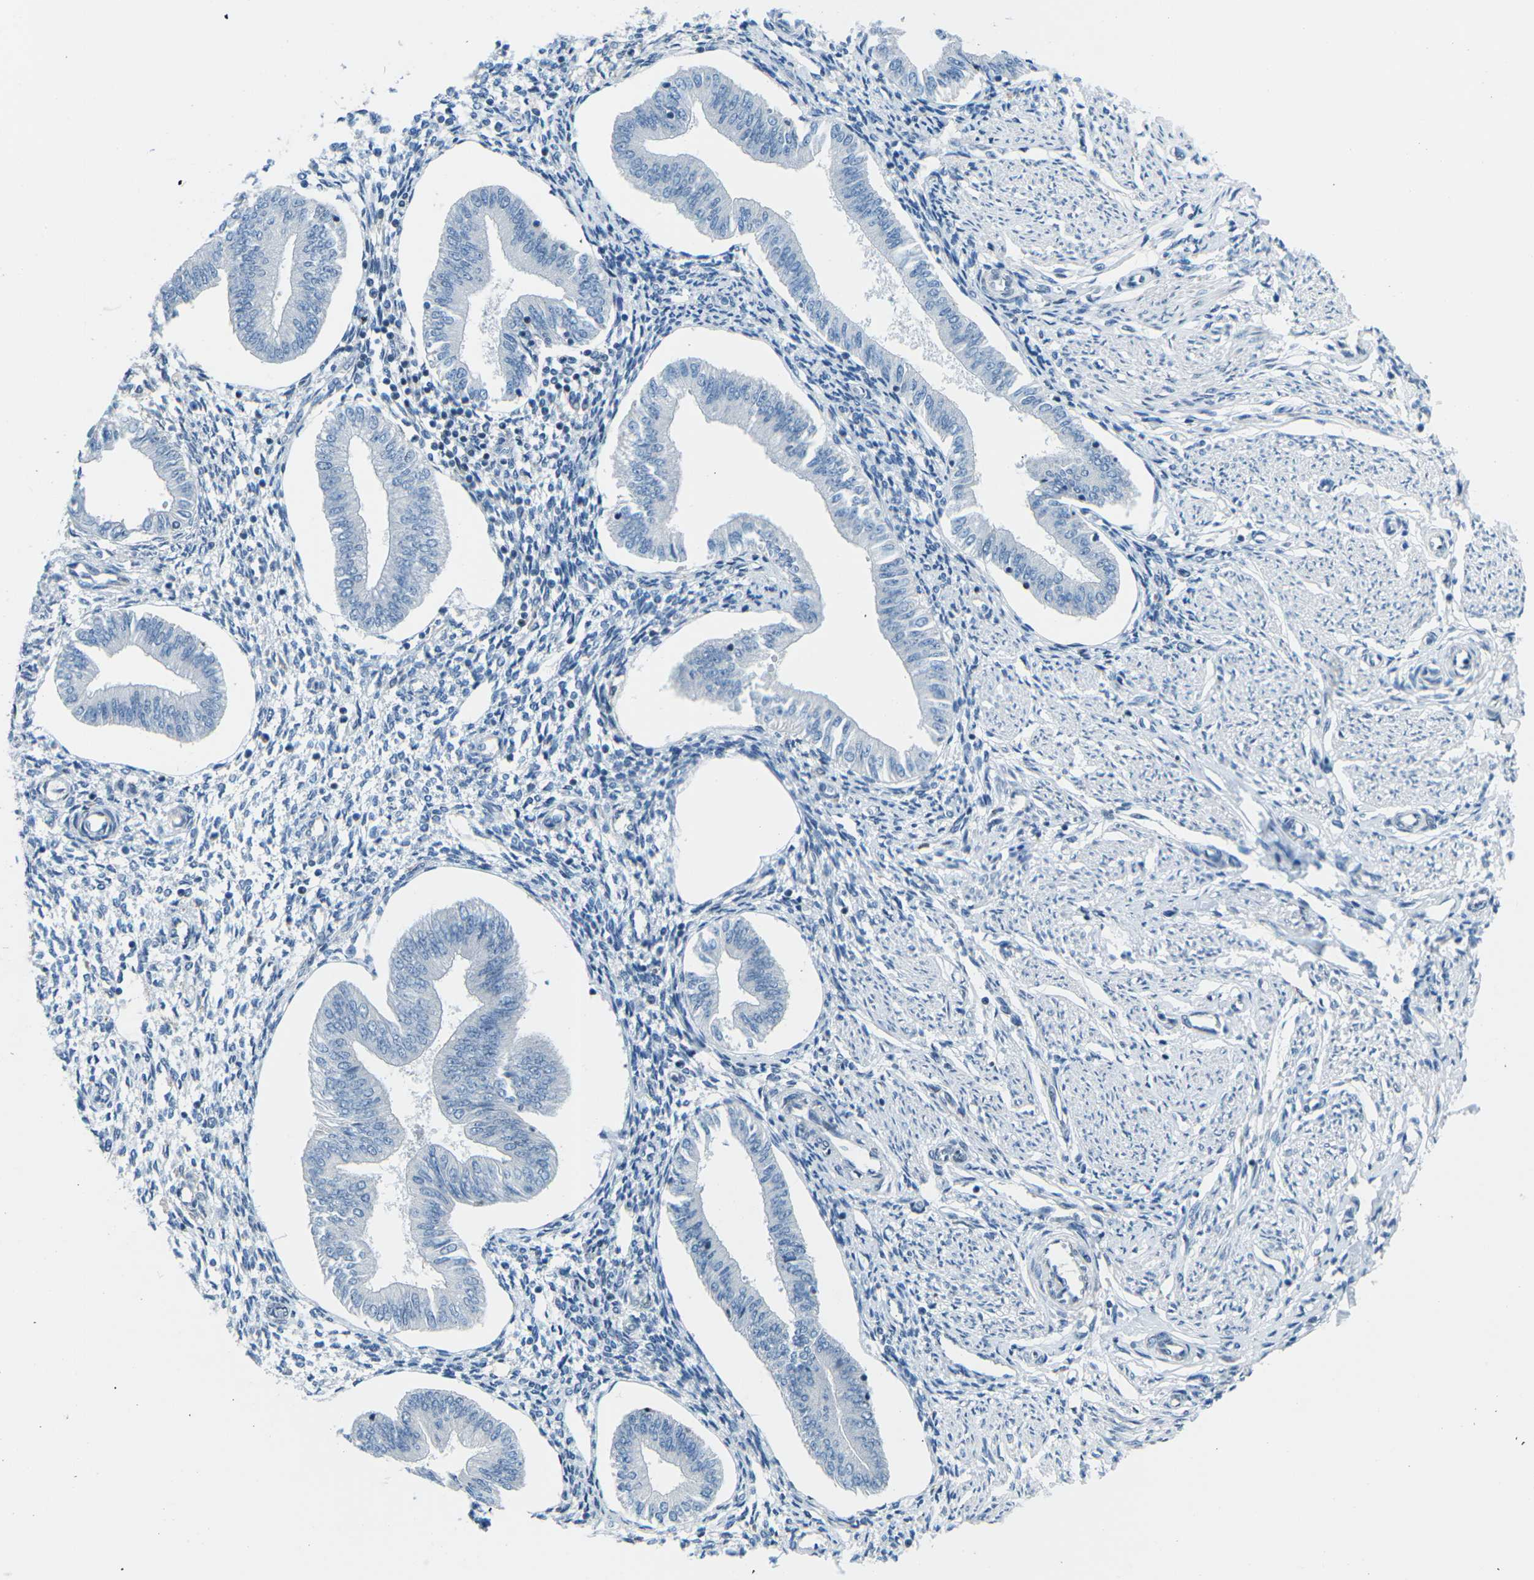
{"staining": {"intensity": "moderate", "quantity": "<25%", "location": "nuclear"}, "tissue": "endometrium", "cell_type": "Cells in endometrial stroma", "image_type": "normal", "snomed": [{"axis": "morphology", "description": "Normal tissue, NOS"}, {"axis": "topography", "description": "Endometrium"}], "caption": "DAB immunohistochemical staining of benign endometrium exhibits moderate nuclear protein staining in approximately <25% of cells in endometrial stroma.", "gene": "MBNL1", "patient": {"sex": "female", "age": 50}}